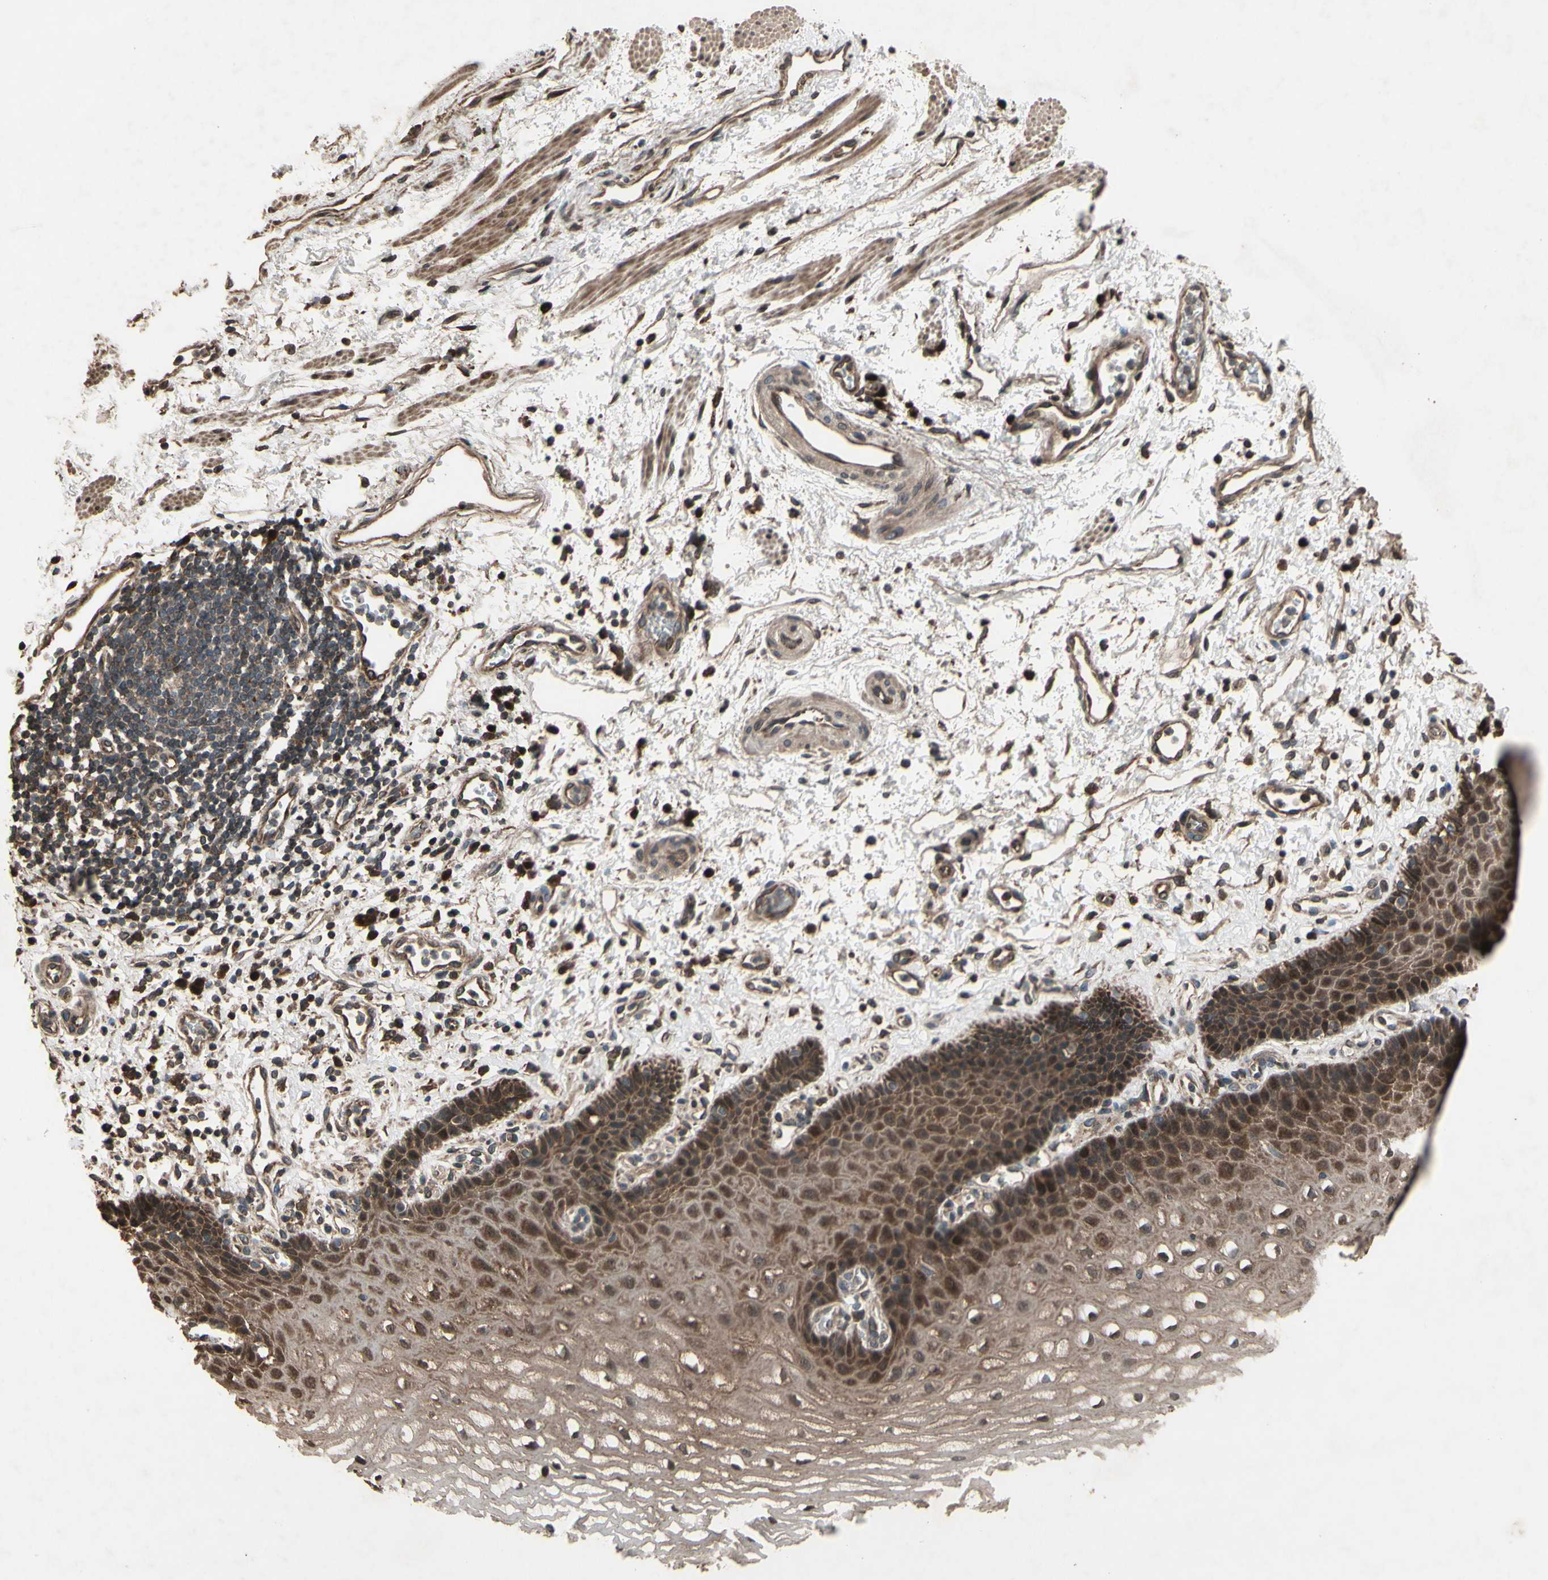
{"staining": {"intensity": "moderate", "quantity": "25%-75%", "location": "cytoplasmic/membranous,nuclear"}, "tissue": "esophagus", "cell_type": "Squamous epithelial cells", "image_type": "normal", "snomed": [{"axis": "morphology", "description": "Normal tissue, NOS"}, {"axis": "topography", "description": "Esophagus"}], "caption": "Moderate cytoplasmic/membranous,nuclear expression for a protein is seen in about 25%-75% of squamous epithelial cells of benign esophagus using immunohistochemistry.", "gene": "CSF1R", "patient": {"sex": "male", "age": 54}}